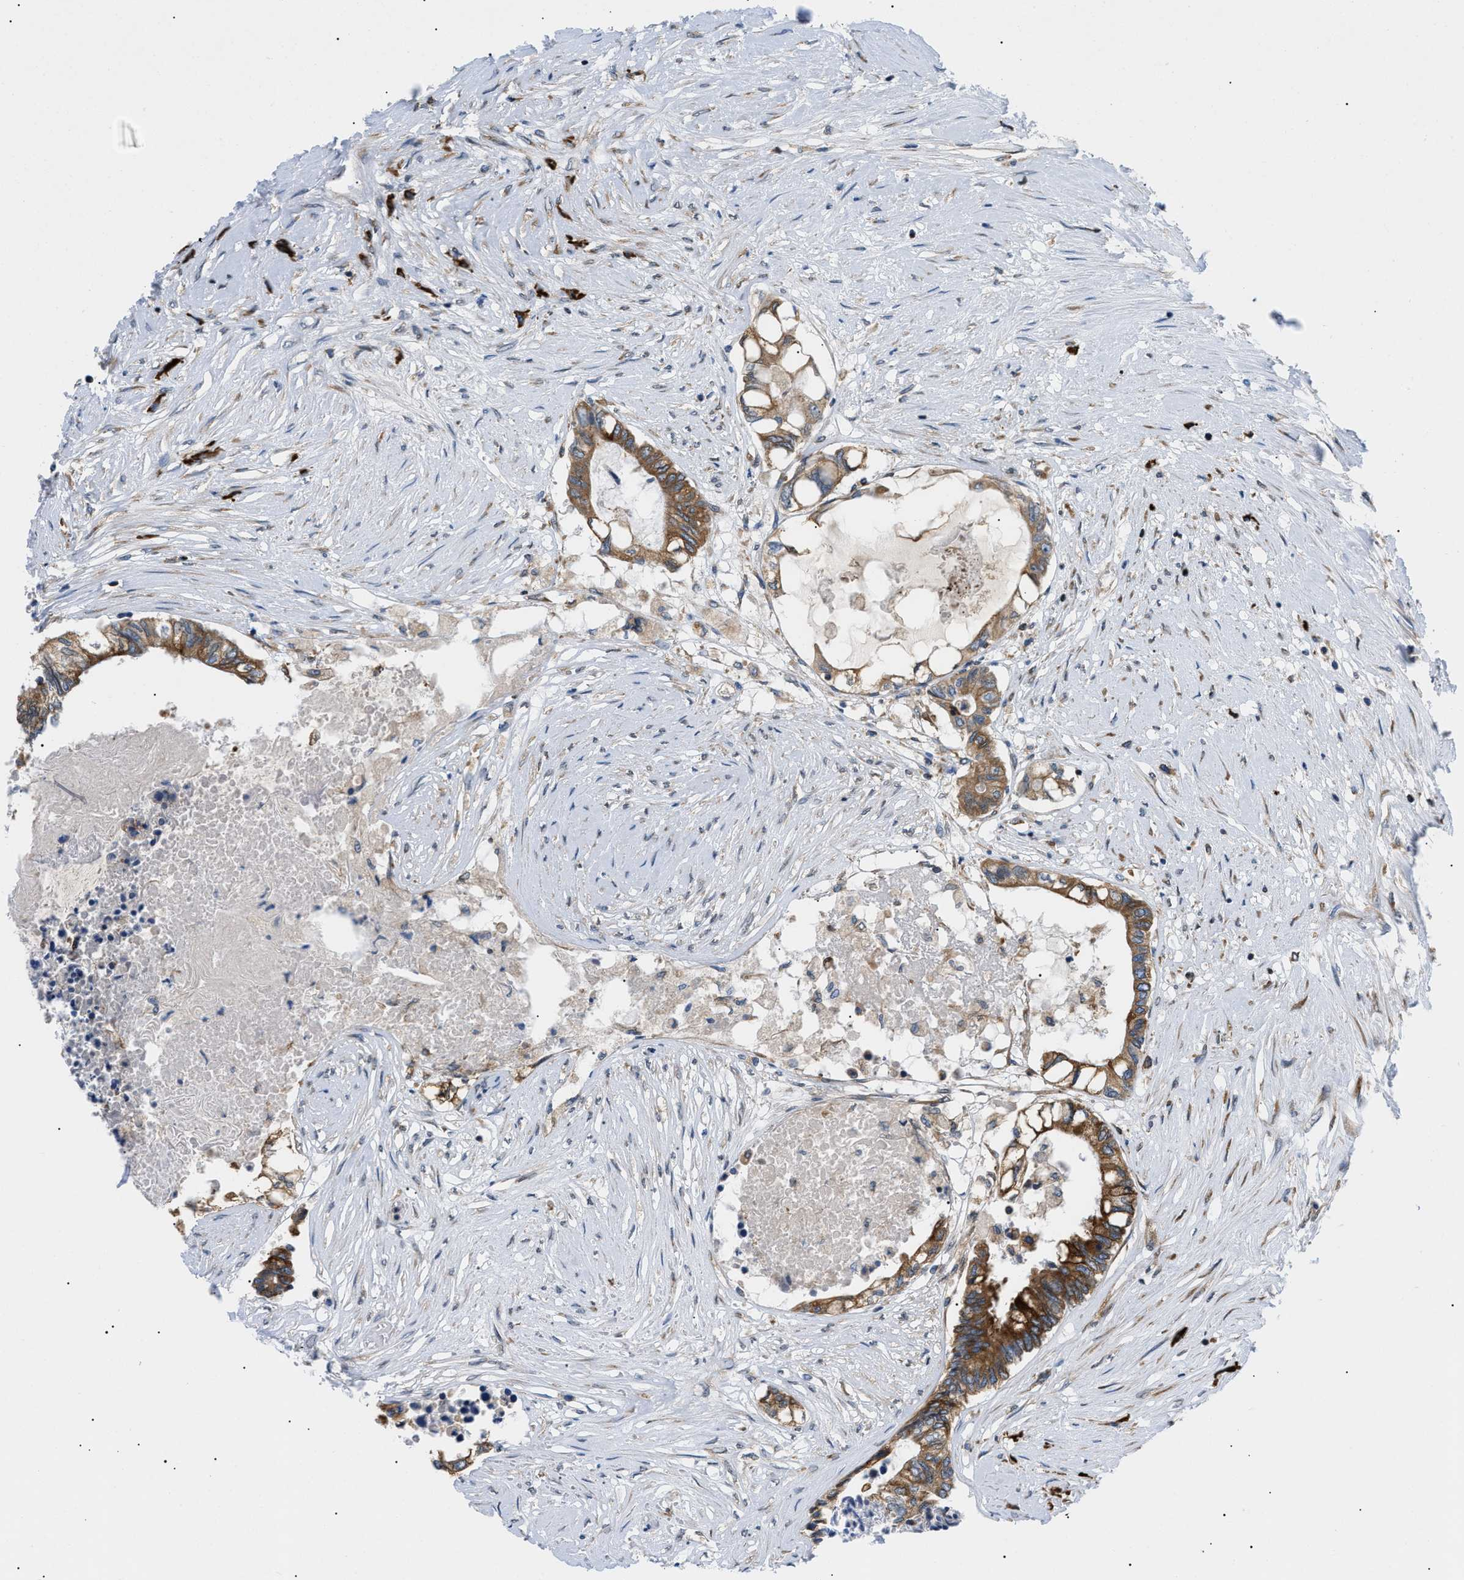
{"staining": {"intensity": "strong", "quantity": ">75%", "location": "cytoplasmic/membranous"}, "tissue": "colorectal cancer", "cell_type": "Tumor cells", "image_type": "cancer", "snomed": [{"axis": "morphology", "description": "Adenocarcinoma, NOS"}, {"axis": "topography", "description": "Rectum"}], "caption": "Colorectal cancer stained with a protein marker shows strong staining in tumor cells.", "gene": "DERL1", "patient": {"sex": "male", "age": 63}}